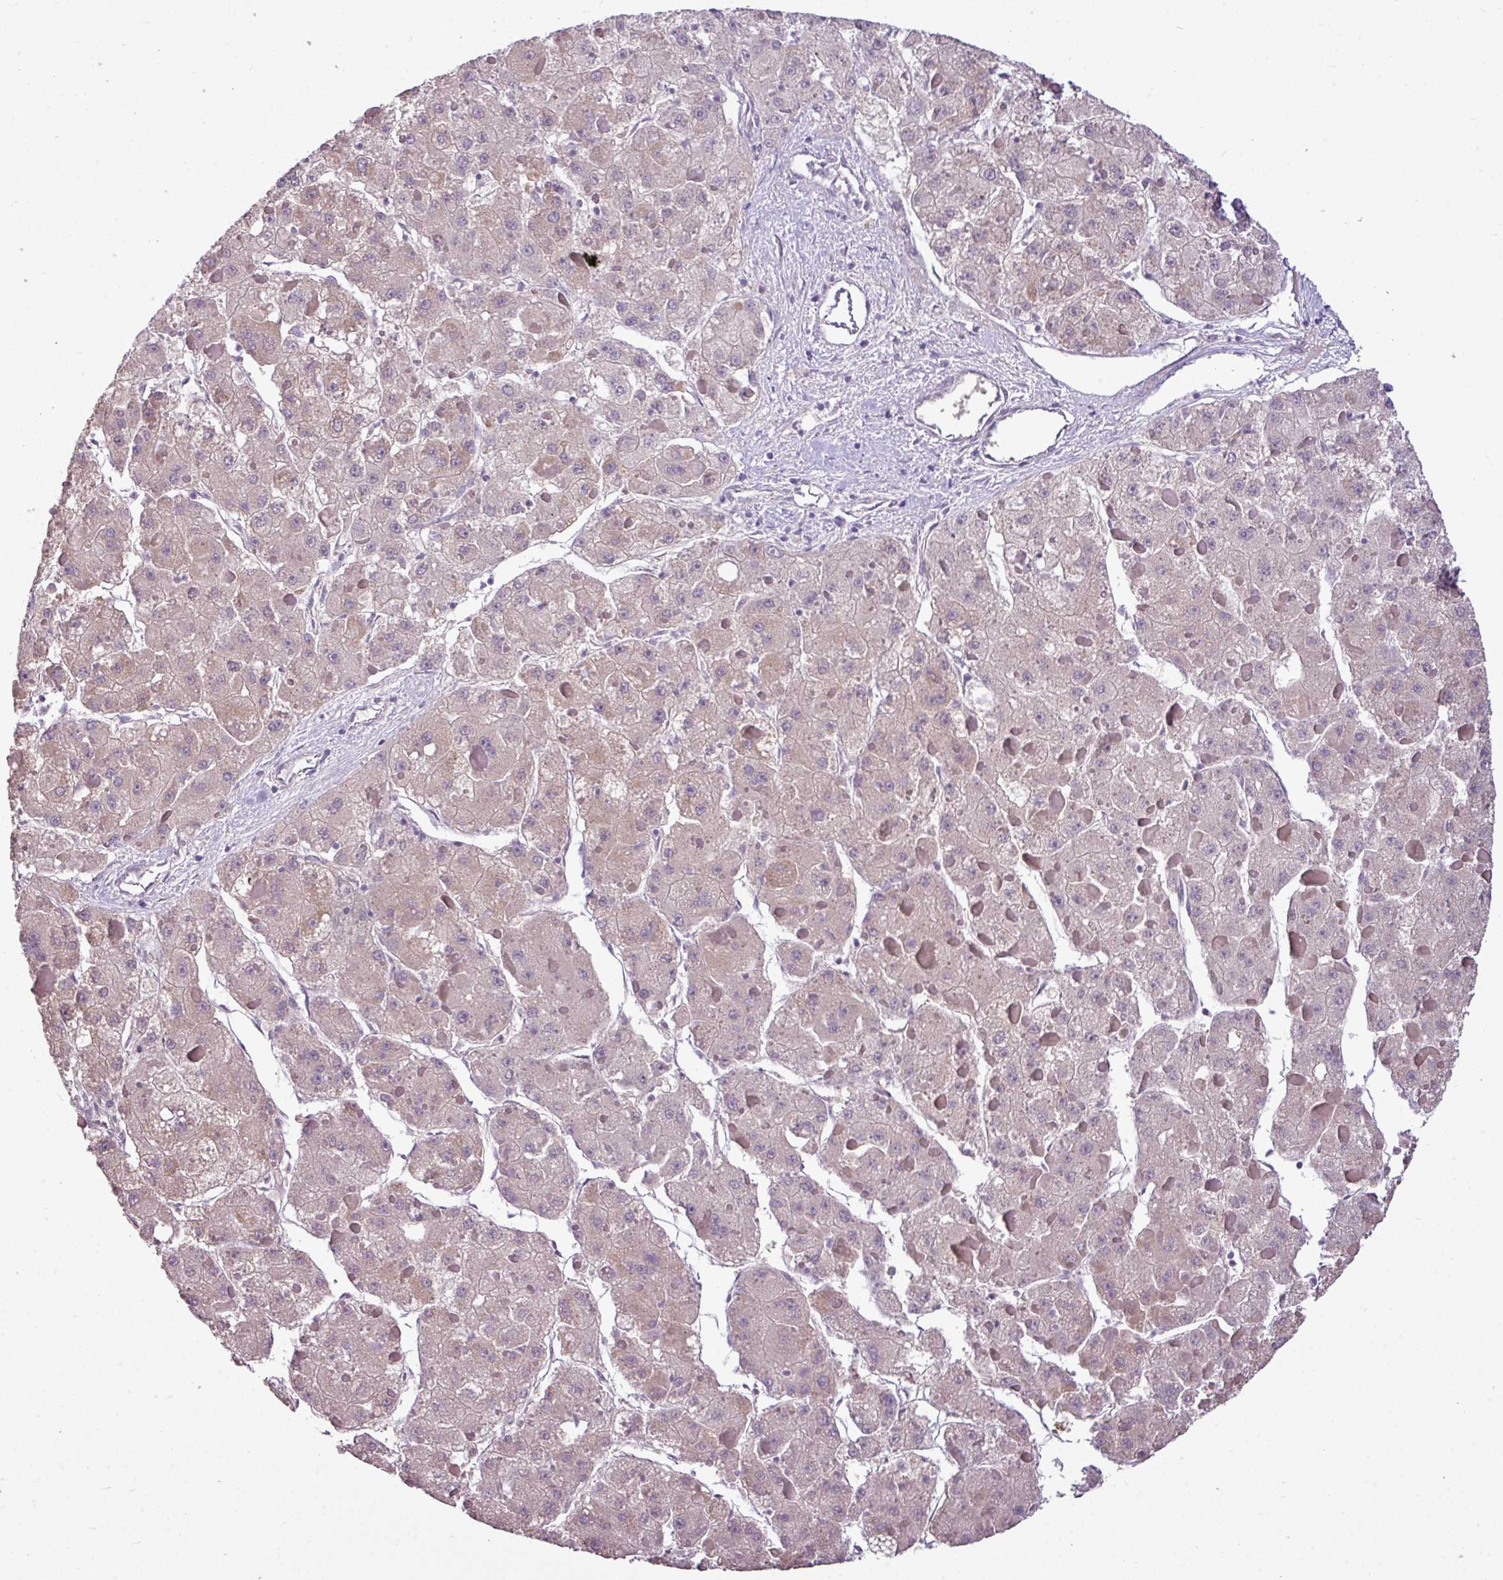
{"staining": {"intensity": "weak", "quantity": ">75%", "location": "cytoplasmic/membranous"}, "tissue": "liver cancer", "cell_type": "Tumor cells", "image_type": "cancer", "snomed": [{"axis": "morphology", "description": "Carcinoma, Hepatocellular, NOS"}, {"axis": "topography", "description": "Liver"}], "caption": "Protein expression analysis of liver hepatocellular carcinoma shows weak cytoplasmic/membranous staining in approximately >75% of tumor cells.", "gene": "ALDH2", "patient": {"sex": "female", "age": 73}}